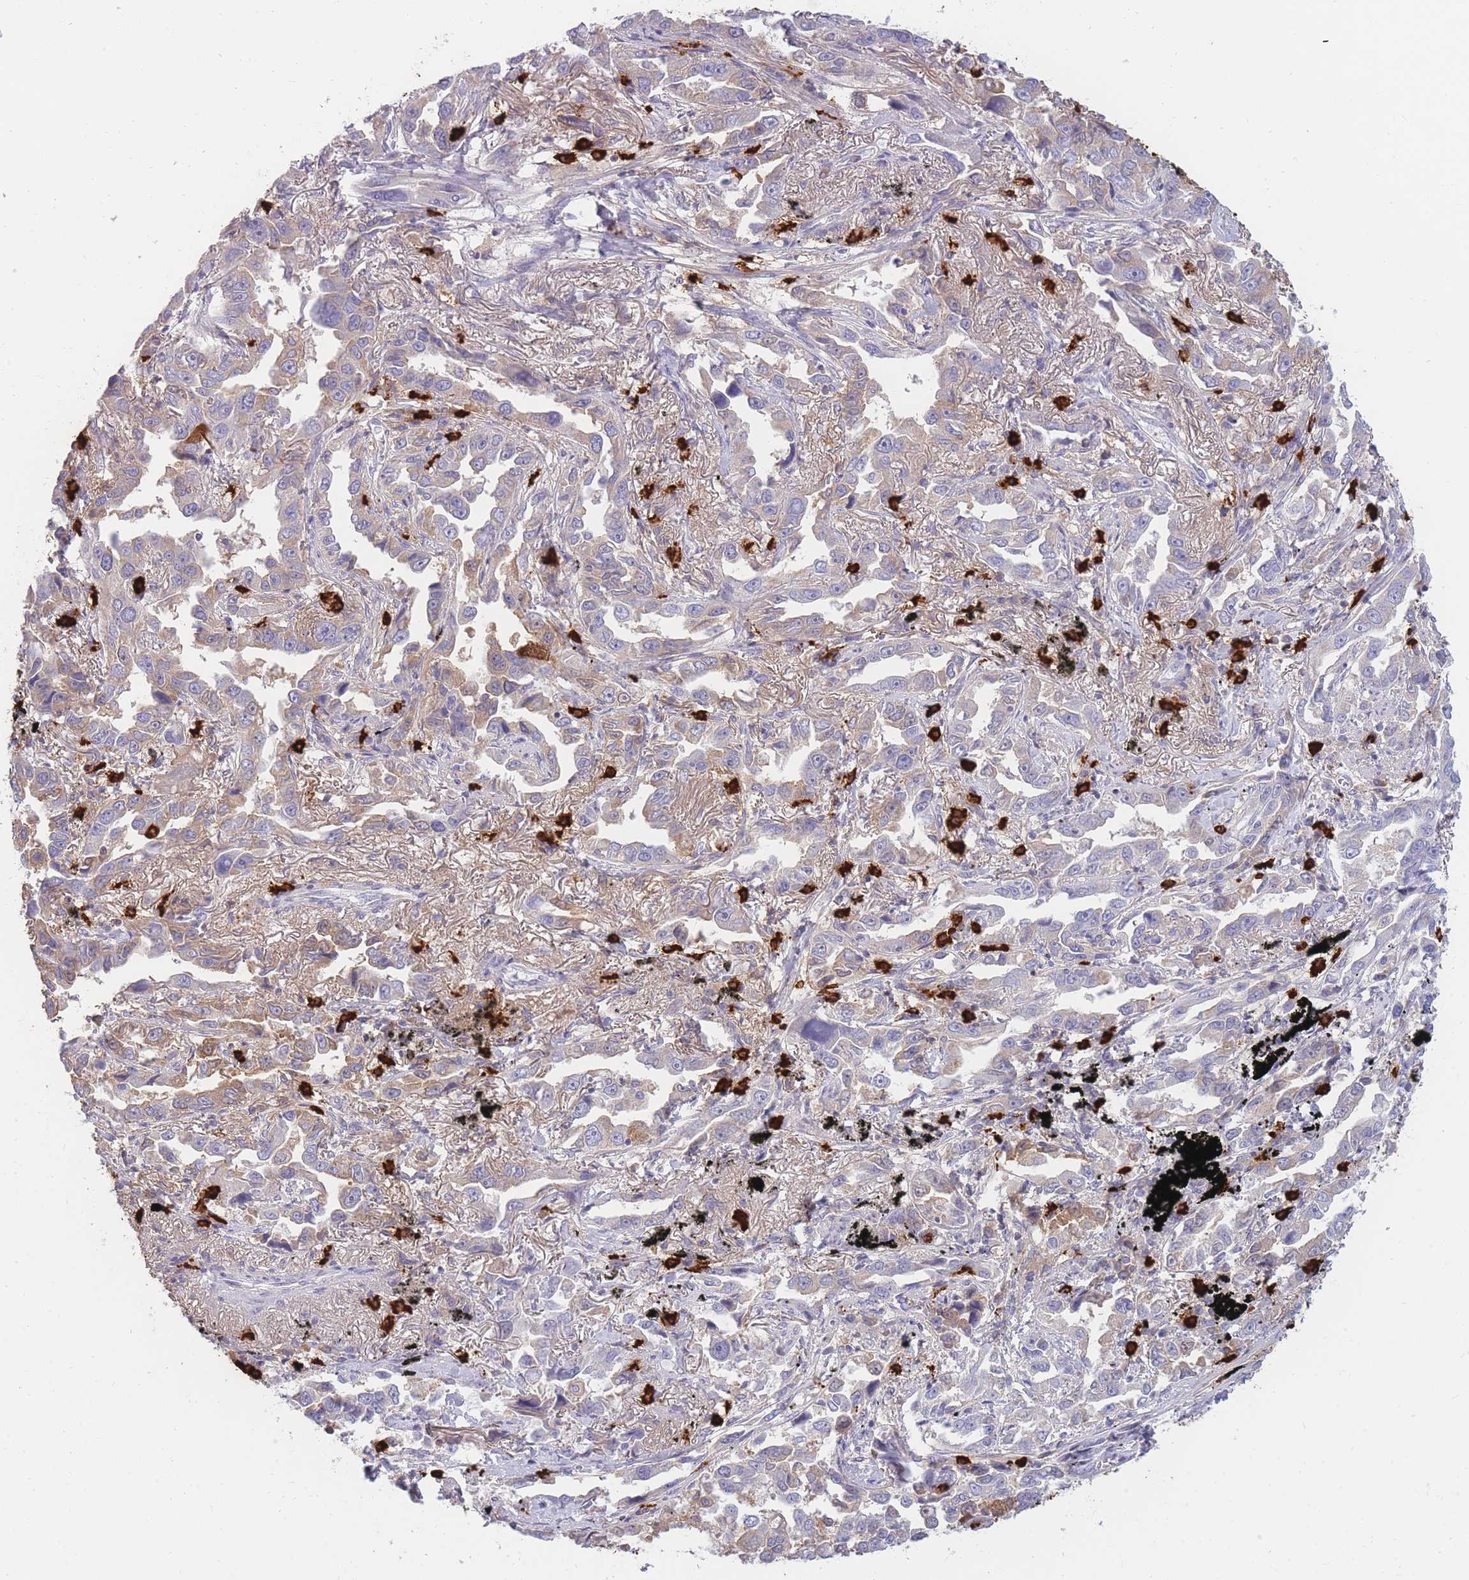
{"staining": {"intensity": "weak", "quantity": "25%-75%", "location": "cytoplasmic/membranous"}, "tissue": "lung cancer", "cell_type": "Tumor cells", "image_type": "cancer", "snomed": [{"axis": "morphology", "description": "Adenocarcinoma, NOS"}, {"axis": "topography", "description": "Lung"}], "caption": "Brown immunohistochemical staining in human lung cancer demonstrates weak cytoplasmic/membranous staining in approximately 25%-75% of tumor cells.", "gene": "TPSD1", "patient": {"sex": "male", "age": 67}}